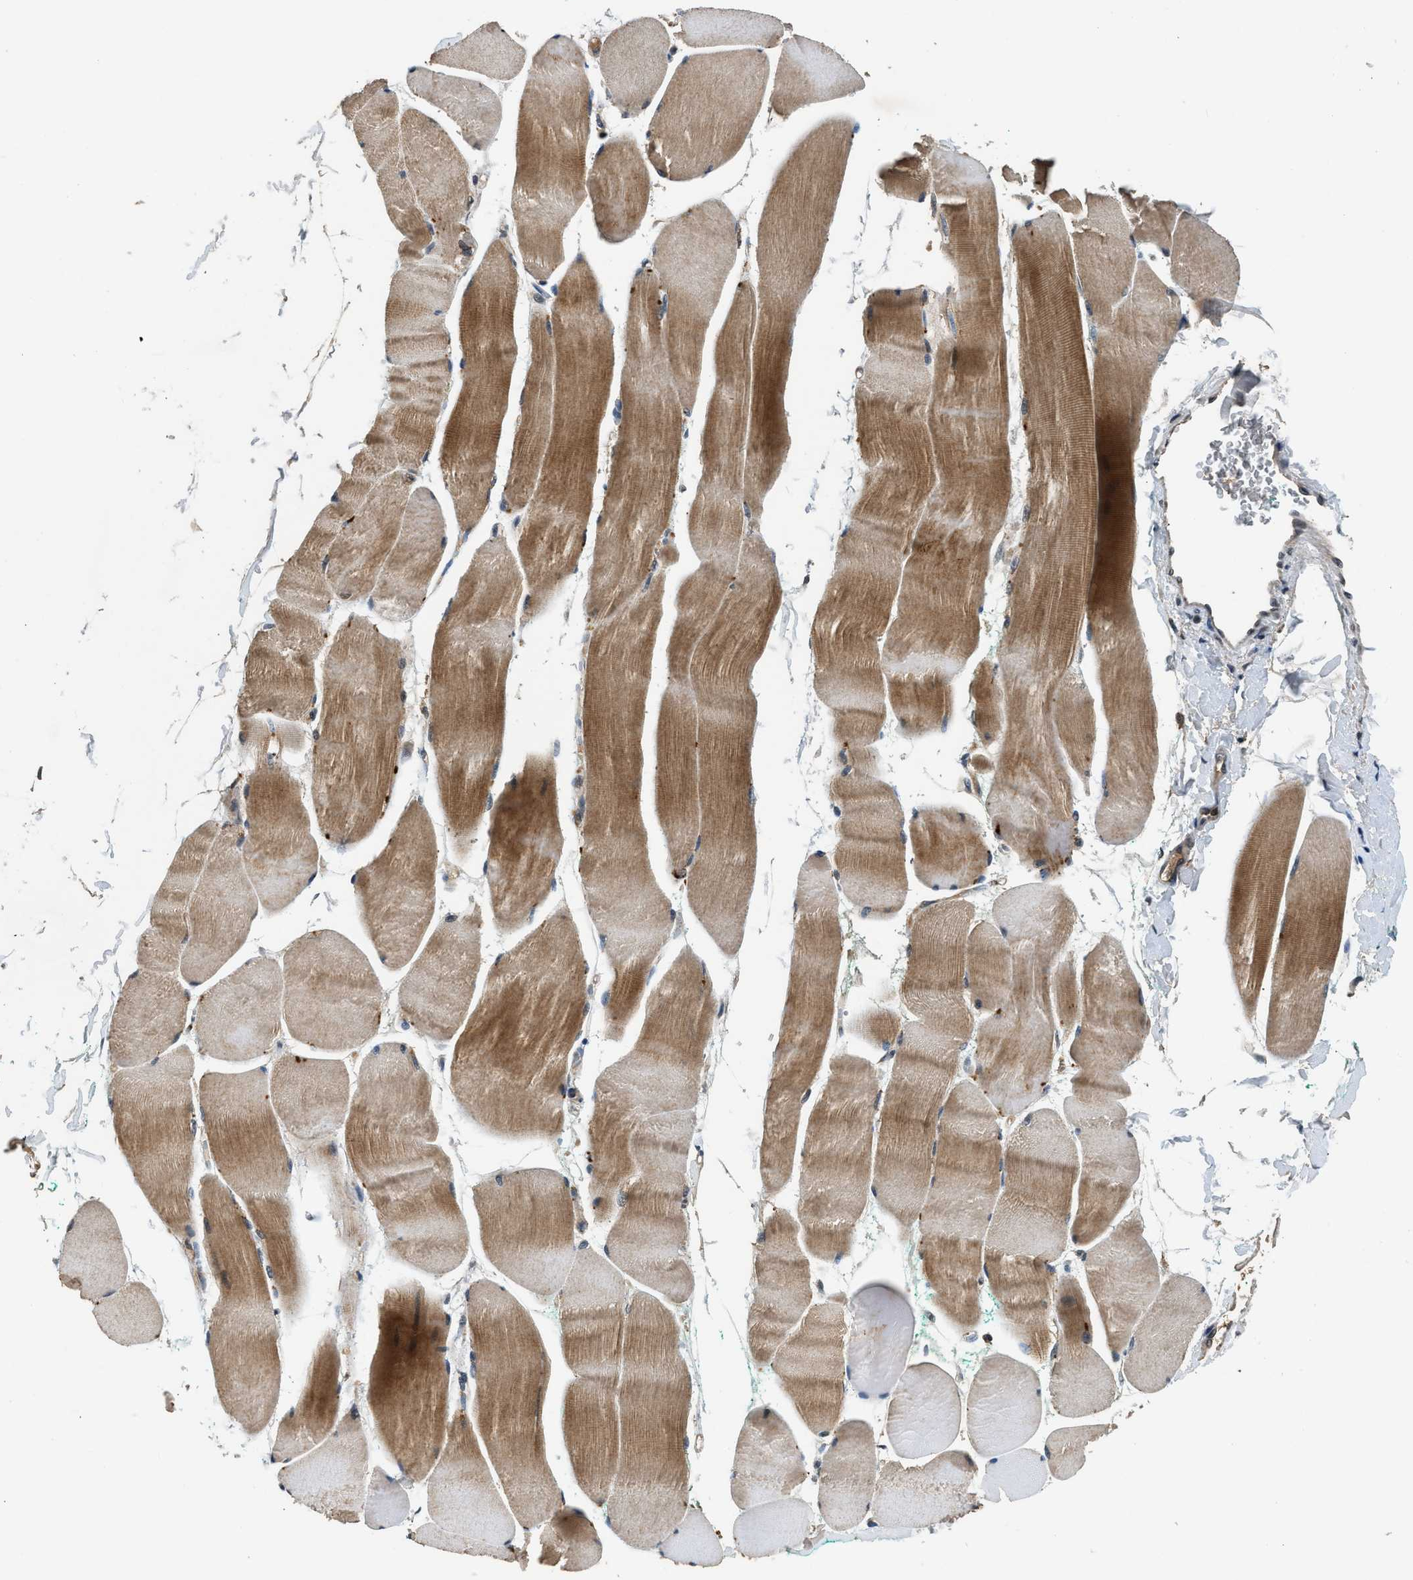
{"staining": {"intensity": "moderate", "quantity": ">75%", "location": "cytoplasmic/membranous"}, "tissue": "skeletal muscle", "cell_type": "Myocytes", "image_type": "normal", "snomed": [{"axis": "morphology", "description": "Normal tissue, NOS"}, {"axis": "morphology", "description": "Squamous cell carcinoma, NOS"}, {"axis": "topography", "description": "Skeletal muscle"}], "caption": "Skeletal muscle stained with DAB IHC reveals medium levels of moderate cytoplasmic/membranous expression in approximately >75% of myocytes.", "gene": "SLC15A4", "patient": {"sex": "male", "age": 51}}